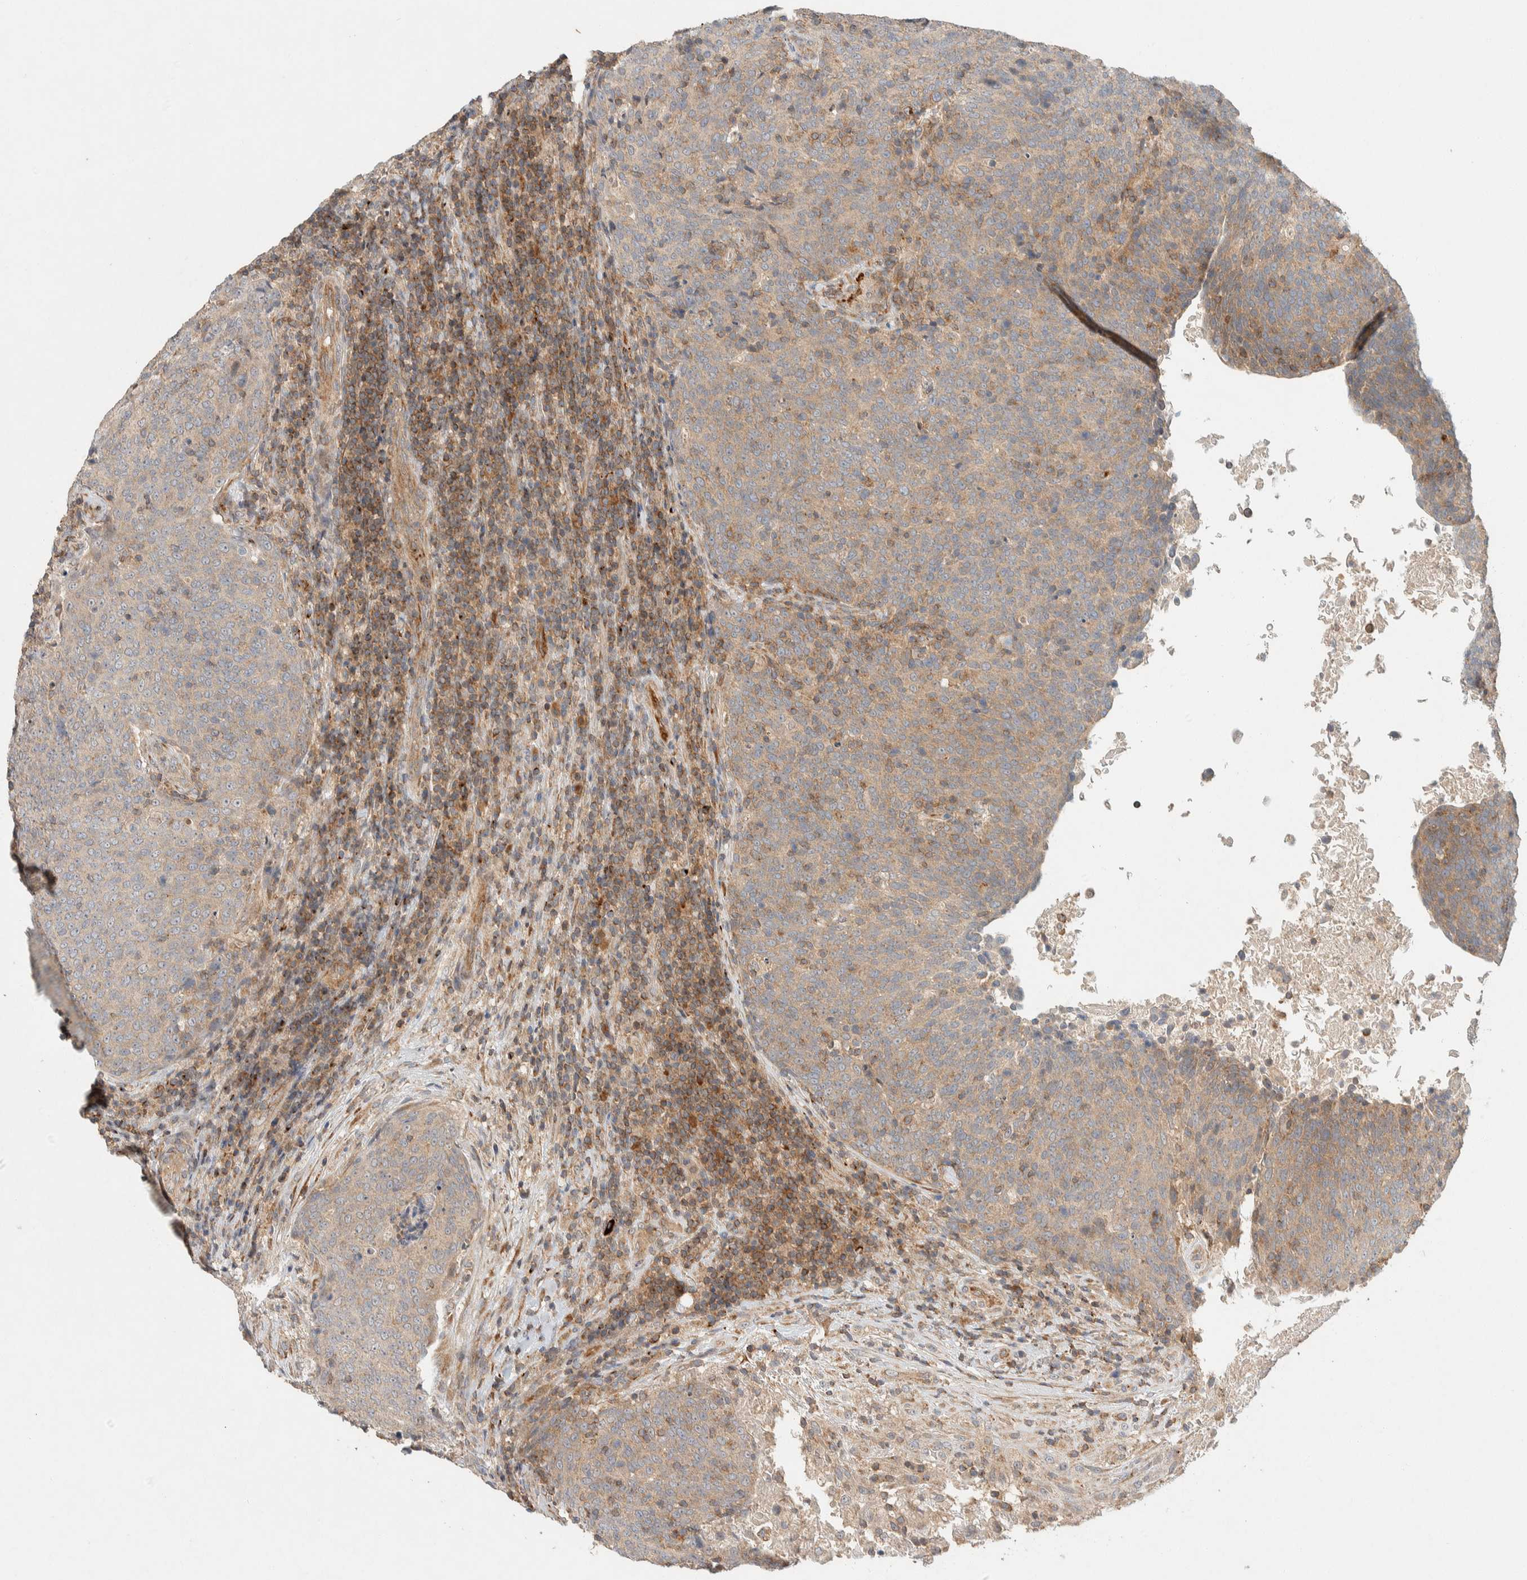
{"staining": {"intensity": "weak", "quantity": ">75%", "location": "cytoplasmic/membranous"}, "tissue": "head and neck cancer", "cell_type": "Tumor cells", "image_type": "cancer", "snomed": [{"axis": "morphology", "description": "Squamous cell carcinoma, NOS"}, {"axis": "morphology", "description": "Squamous cell carcinoma, metastatic, NOS"}, {"axis": "topography", "description": "Lymph node"}, {"axis": "topography", "description": "Head-Neck"}], "caption": "Brown immunohistochemical staining in human head and neck cancer (squamous cell carcinoma) exhibits weak cytoplasmic/membranous expression in about >75% of tumor cells.", "gene": "KIF9", "patient": {"sex": "male", "age": 62}}